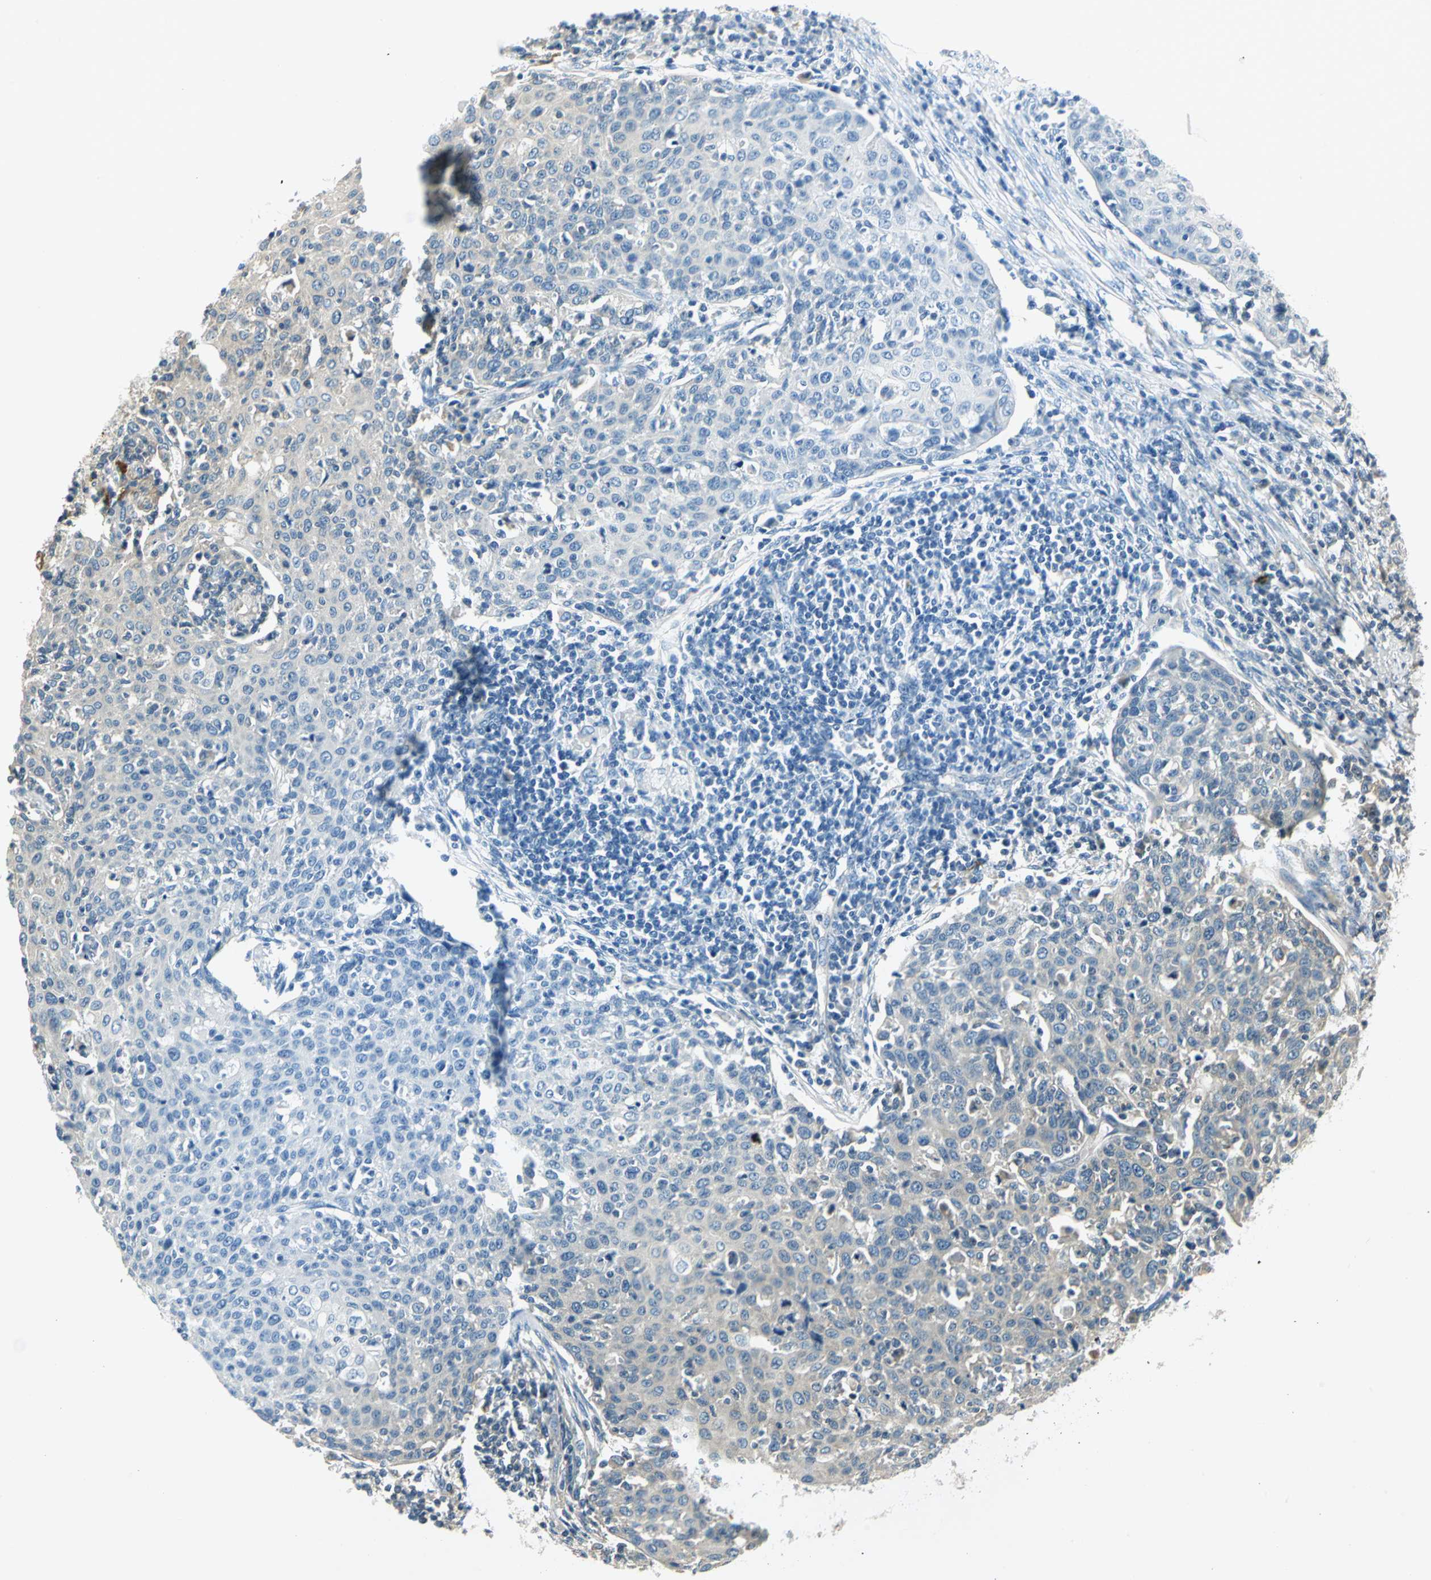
{"staining": {"intensity": "weak", "quantity": "25%-75%", "location": "cytoplasmic/membranous"}, "tissue": "cervical cancer", "cell_type": "Tumor cells", "image_type": "cancer", "snomed": [{"axis": "morphology", "description": "Squamous cell carcinoma, NOS"}, {"axis": "topography", "description": "Cervix"}], "caption": "The immunohistochemical stain labels weak cytoplasmic/membranous positivity in tumor cells of cervical cancer (squamous cell carcinoma) tissue. (DAB (3,3'-diaminobenzidine) = brown stain, brightfield microscopy at high magnification).", "gene": "PRKAA1", "patient": {"sex": "female", "age": 38}}